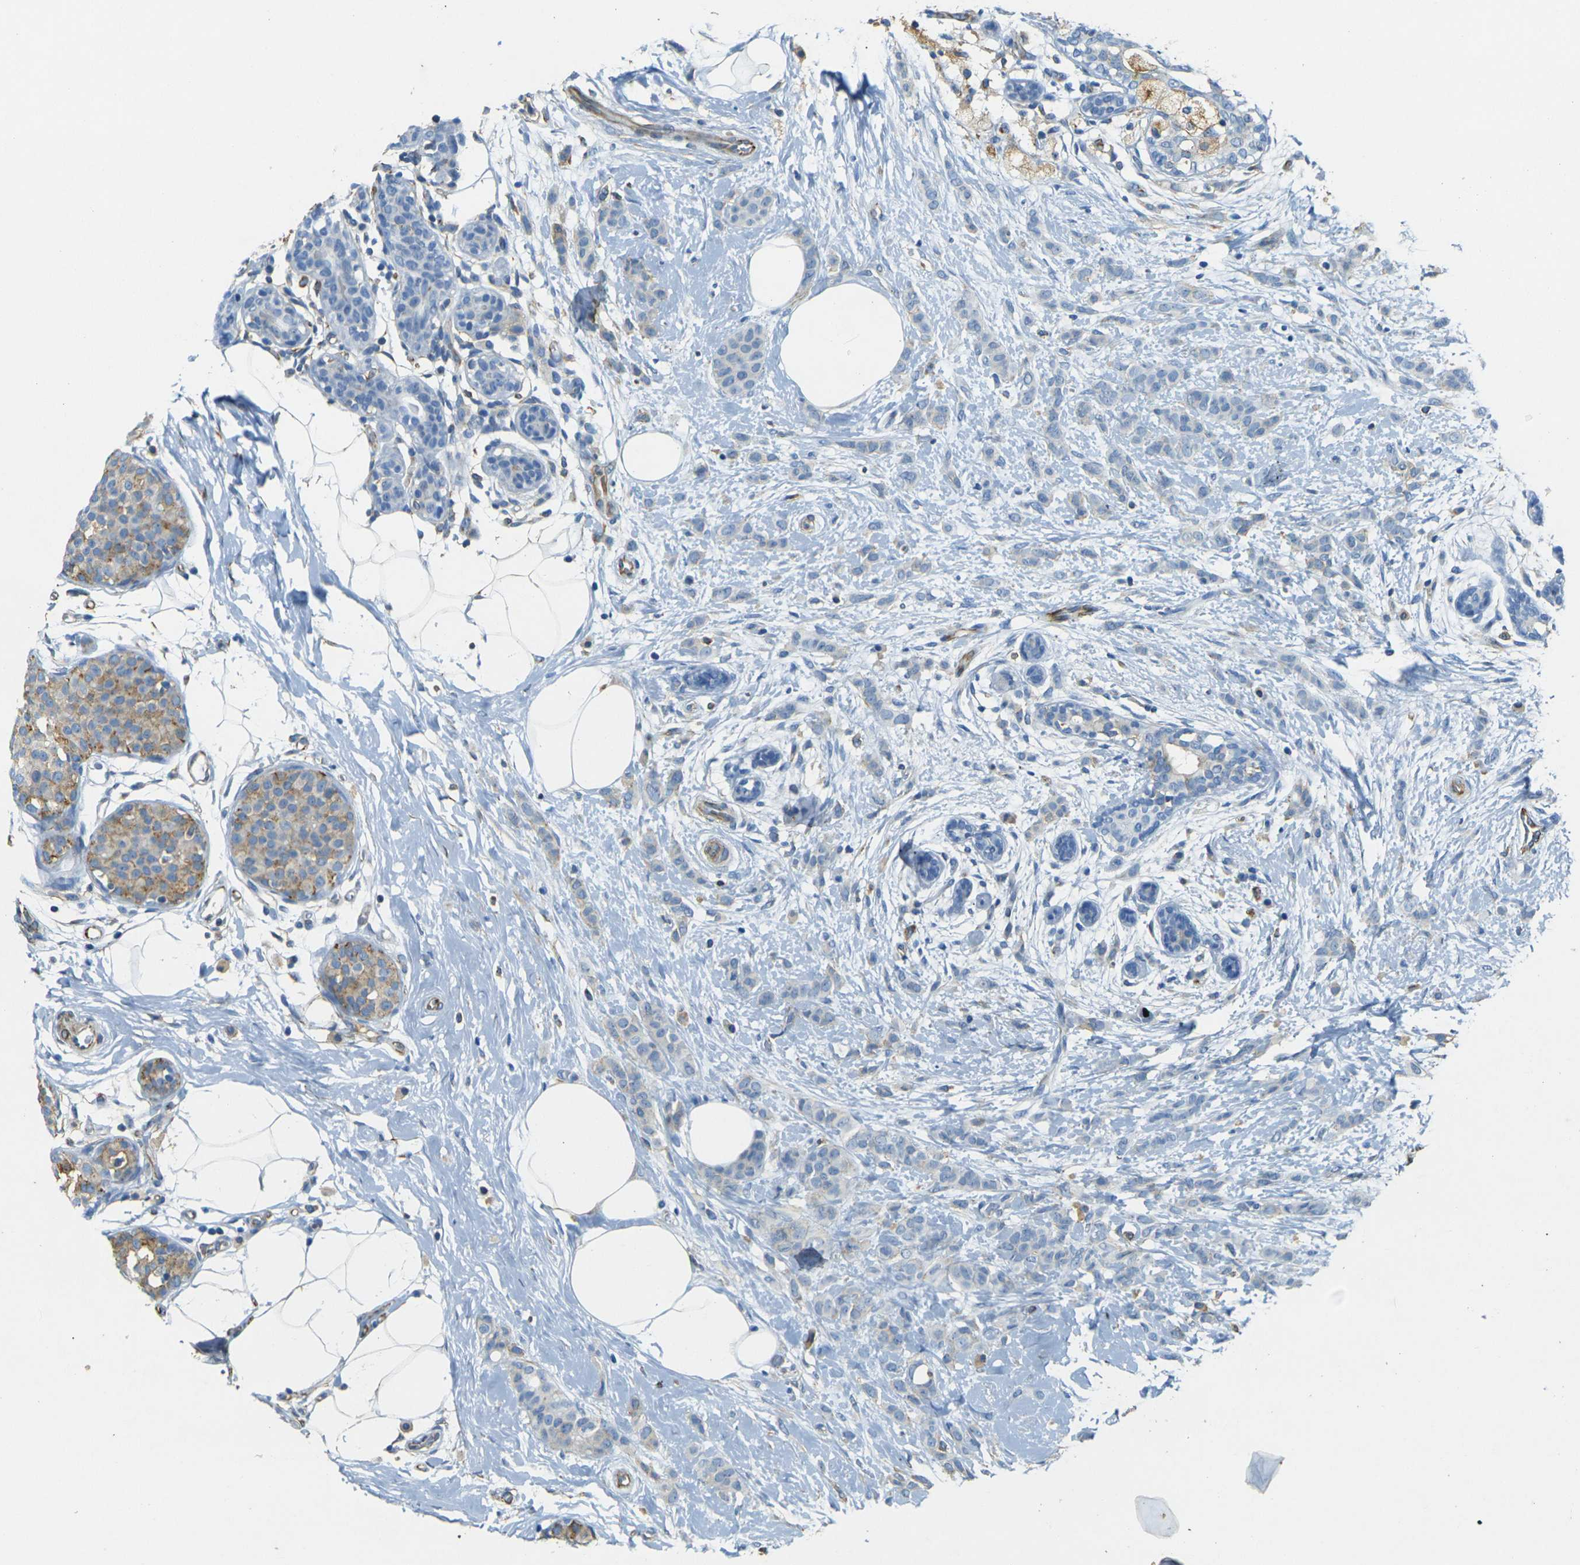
{"staining": {"intensity": "negative", "quantity": "none", "location": "none"}, "tissue": "breast cancer", "cell_type": "Tumor cells", "image_type": "cancer", "snomed": [{"axis": "morphology", "description": "Lobular carcinoma, in situ"}, {"axis": "morphology", "description": "Lobular carcinoma"}, {"axis": "topography", "description": "Breast"}], "caption": "DAB immunohistochemical staining of human breast cancer (lobular carcinoma) shows no significant staining in tumor cells. The staining was performed using DAB (3,3'-diaminobenzidine) to visualize the protein expression in brown, while the nuclei were stained in blue with hematoxylin (Magnification: 20x).", "gene": "SORT1", "patient": {"sex": "female", "age": 41}}